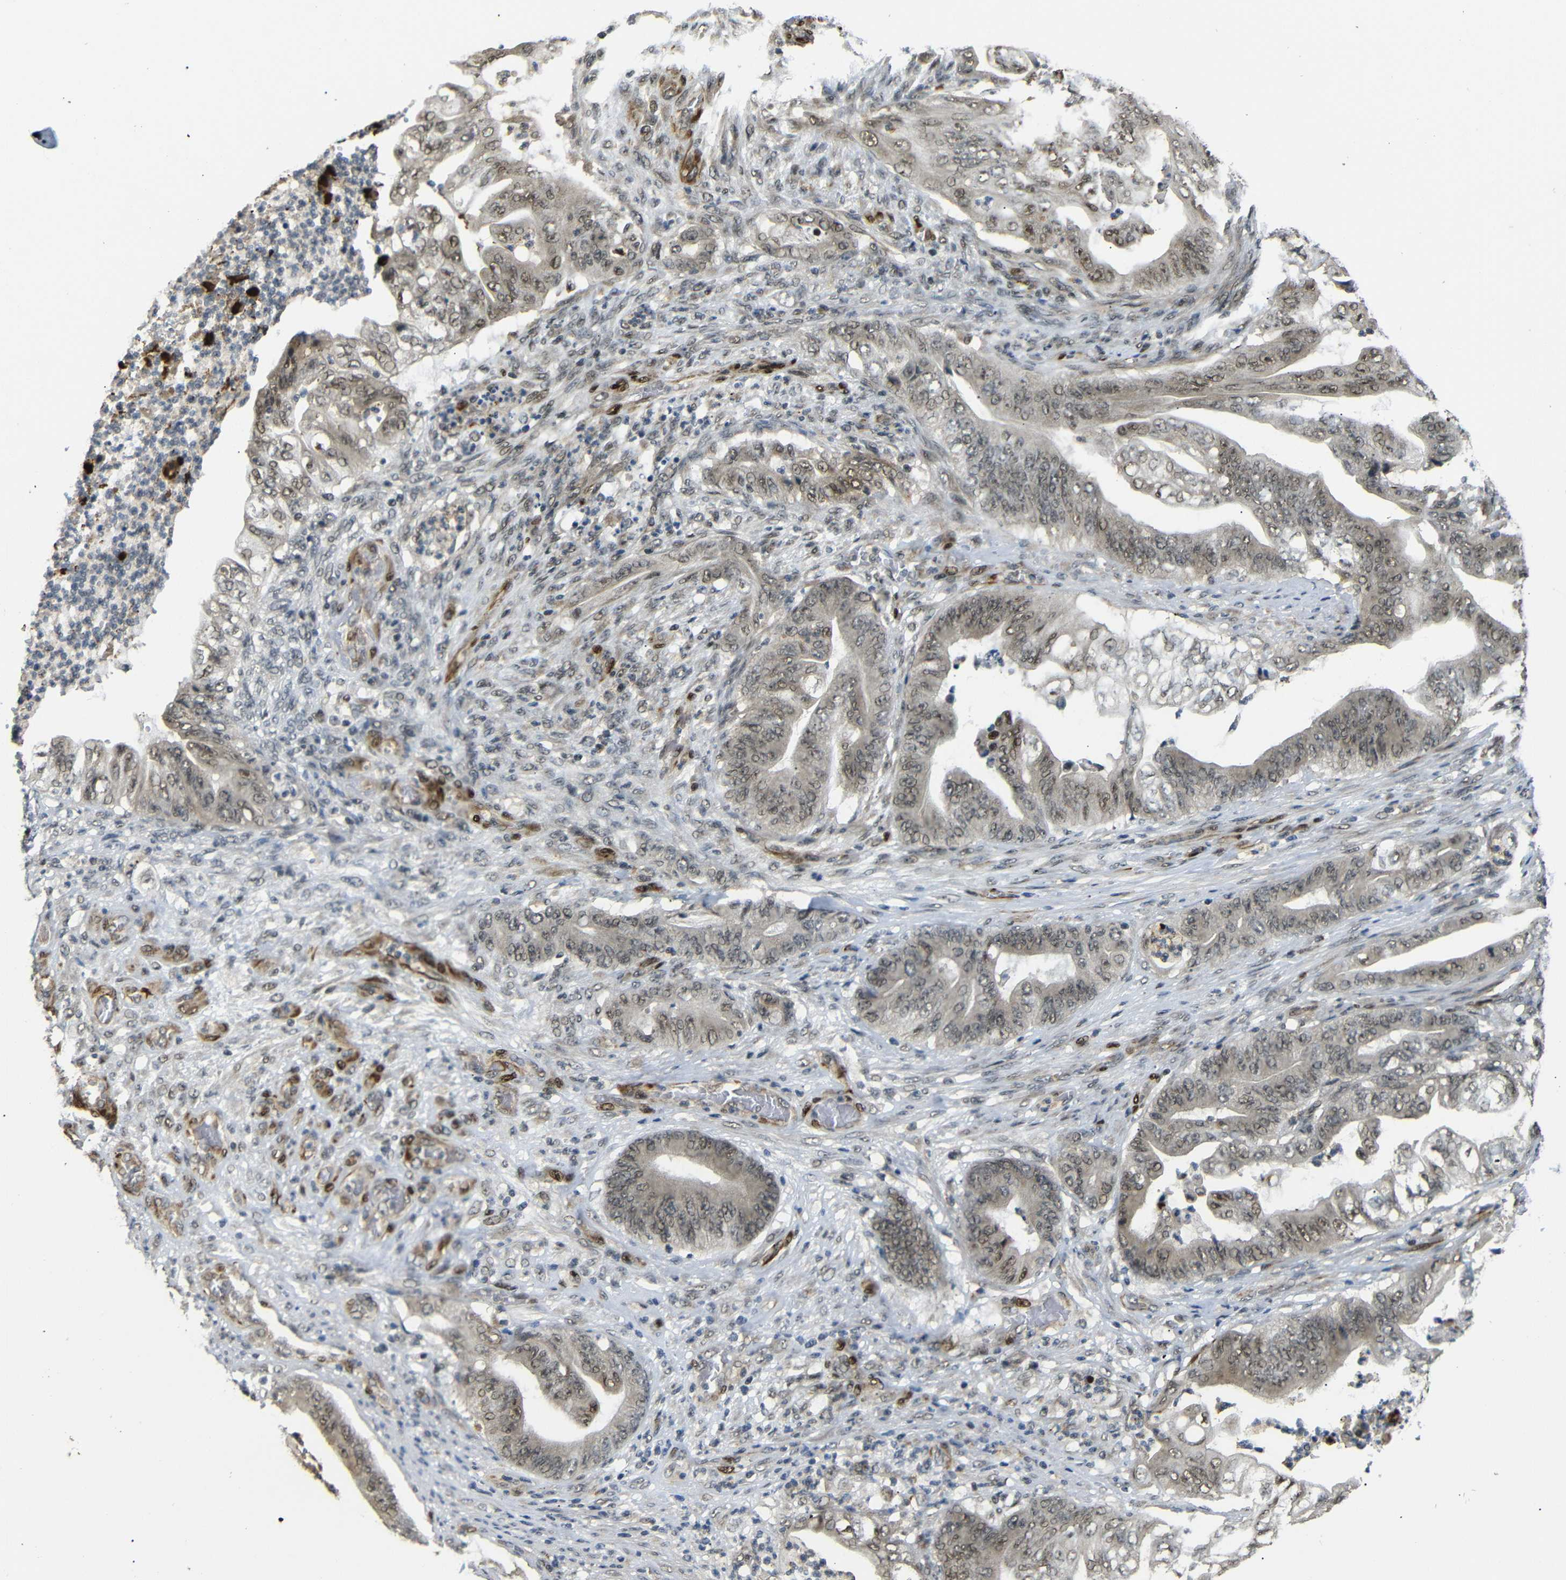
{"staining": {"intensity": "moderate", "quantity": ">75%", "location": "cytoplasmic/membranous,nuclear"}, "tissue": "stomach cancer", "cell_type": "Tumor cells", "image_type": "cancer", "snomed": [{"axis": "morphology", "description": "Adenocarcinoma, NOS"}, {"axis": "topography", "description": "Stomach"}], "caption": "Tumor cells reveal moderate cytoplasmic/membranous and nuclear positivity in approximately >75% of cells in stomach cancer.", "gene": "TBX2", "patient": {"sex": "female", "age": 73}}